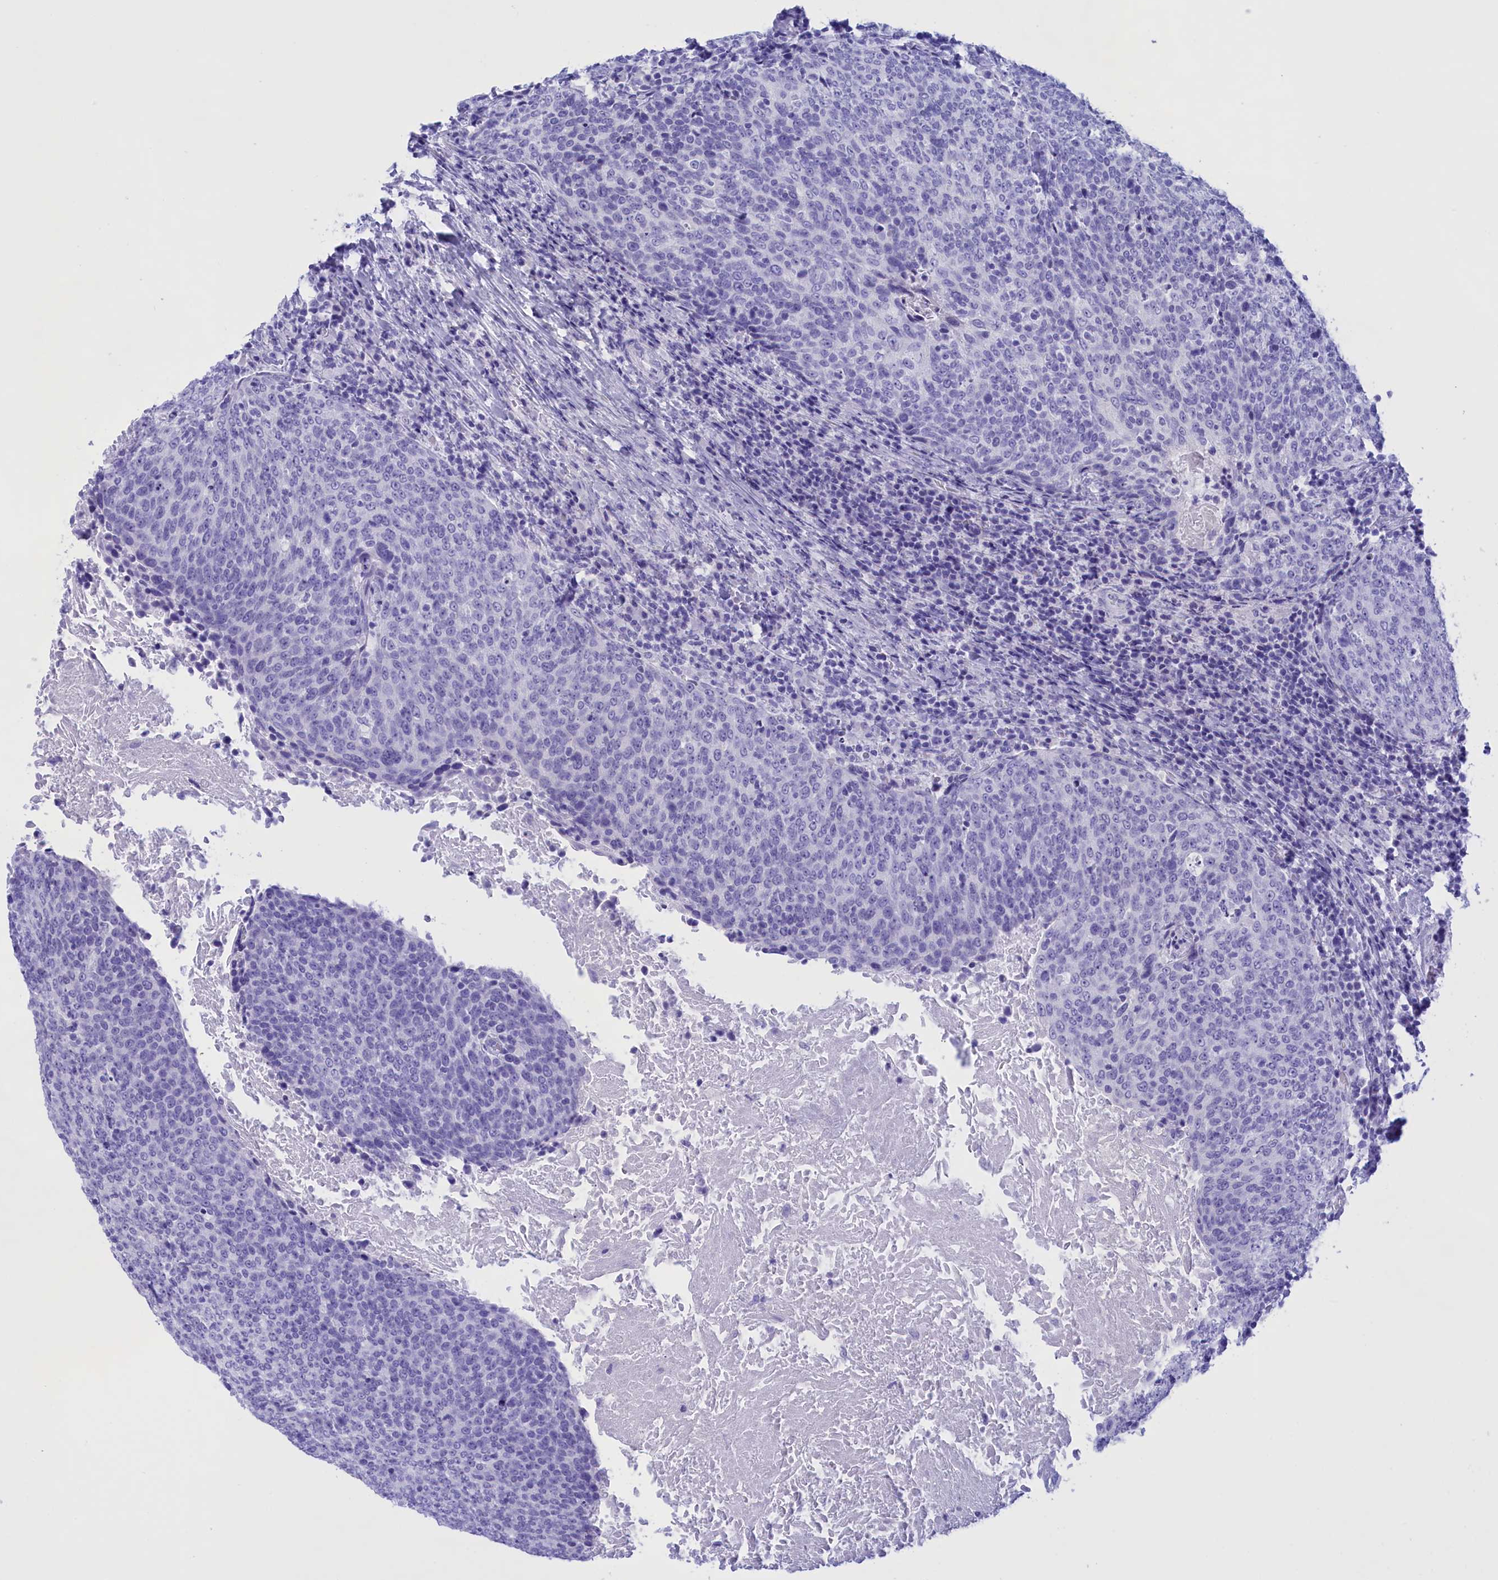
{"staining": {"intensity": "negative", "quantity": "none", "location": "none"}, "tissue": "head and neck cancer", "cell_type": "Tumor cells", "image_type": "cancer", "snomed": [{"axis": "morphology", "description": "Squamous cell carcinoma, NOS"}, {"axis": "morphology", "description": "Squamous cell carcinoma, metastatic, NOS"}, {"axis": "topography", "description": "Lymph node"}, {"axis": "topography", "description": "Head-Neck"}], "caption": "A histopathology image of human head and neck cancer (squamous cell carcinoma) is negative for staining in tumor cells. Brightfield microscopy of IHC stained with DAB (3,3'-diaminobenzidine) (brown) and hematoxylin (blue), captured at high magnification.", "gene": "BRI3", "patient": {"sex": "male", "age": 62}}